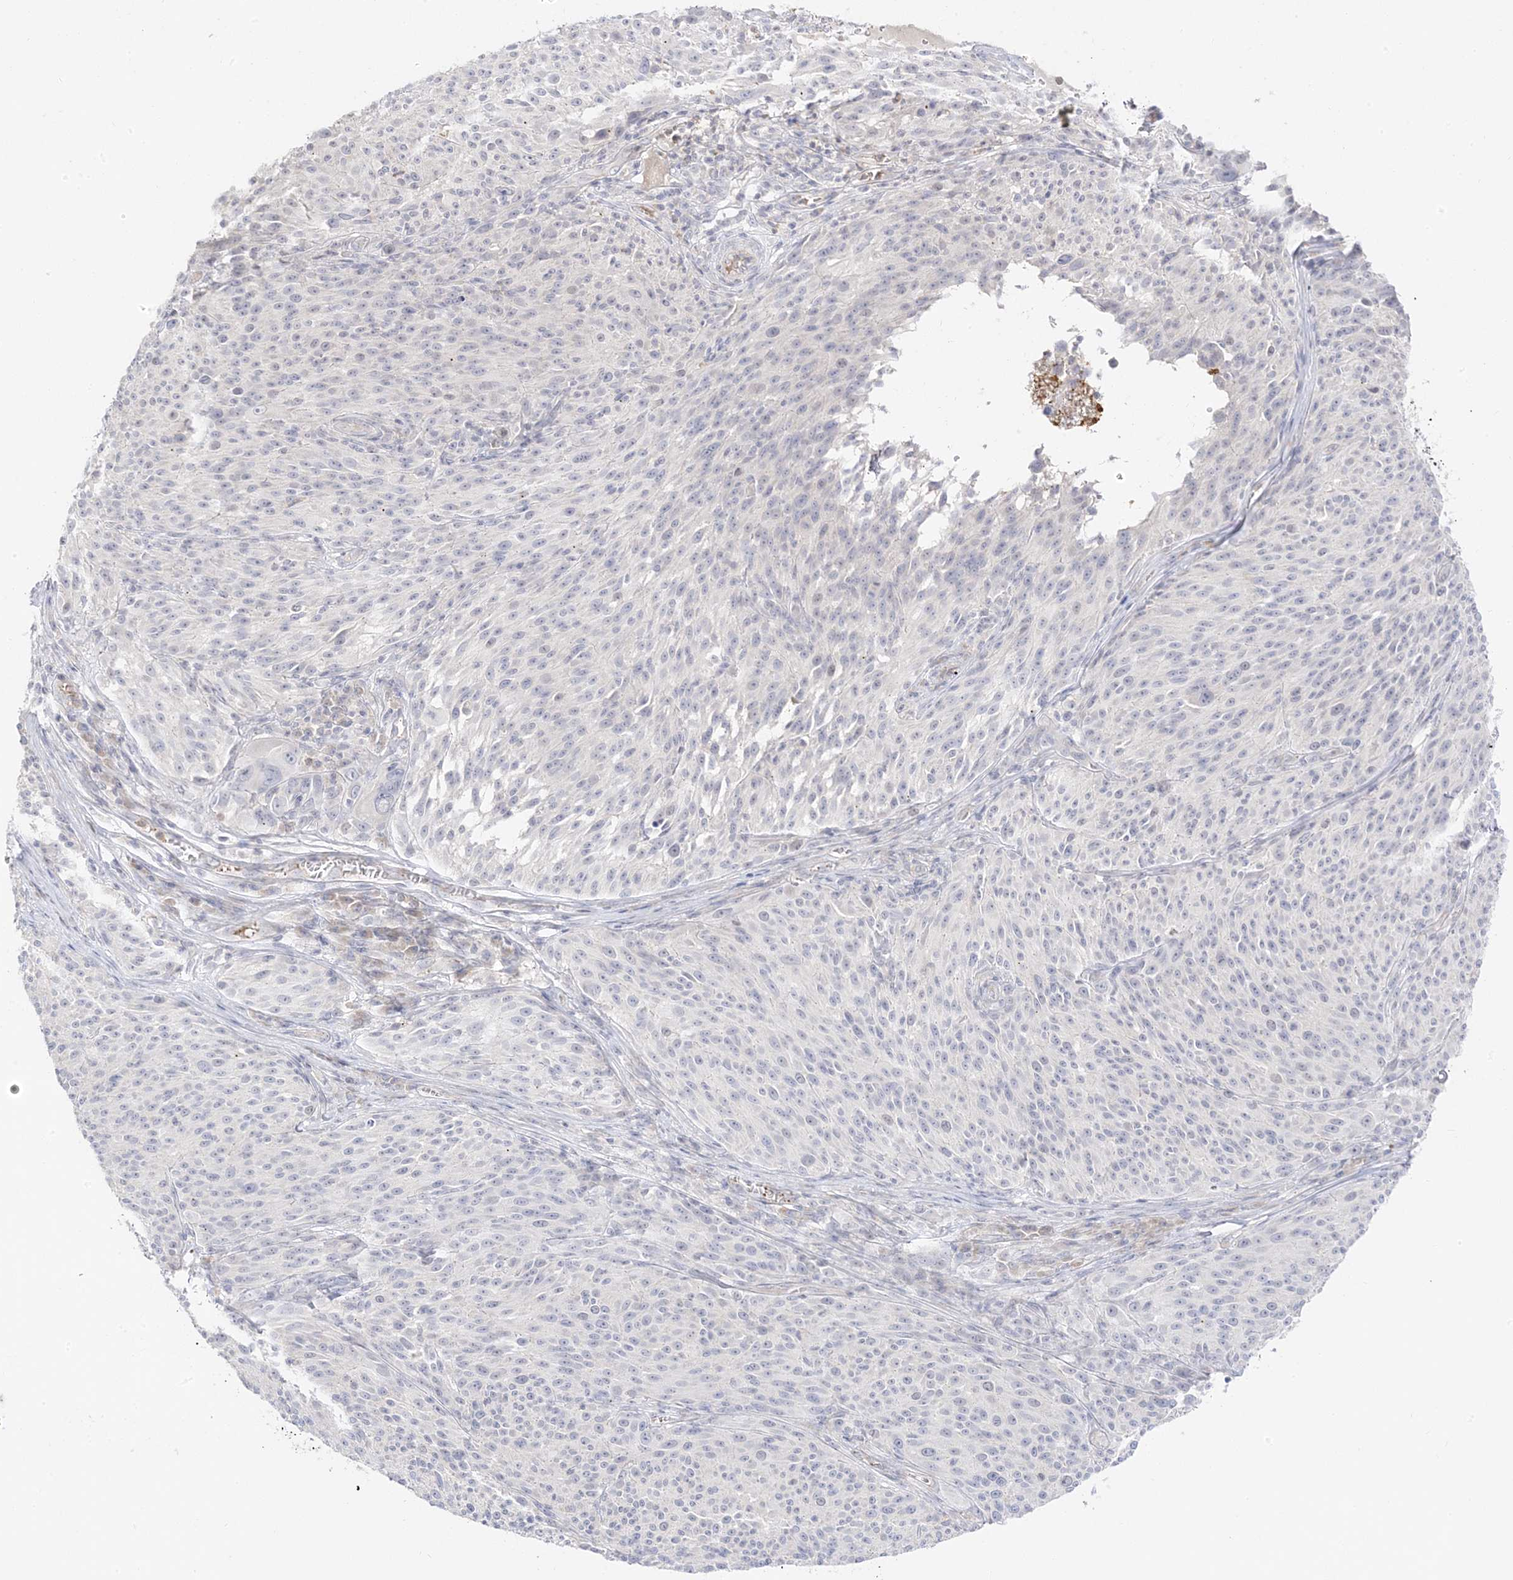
{"staining": {"intensity": "negative", "quantity": "none", "location": "none"}, "tissue": "melanoma", "cell_type": "Tumor cells", "image_type": "cancer", "snomed": [{"axis": "morphology", "description": "Malignant melanoma, NOS"}, {"axis": "topography", "description": "Skin of trunk"}], "caption": "An image of melanoma stained for a protein reveals no brown staining in tumor cells. (Brightfield microscopy of DAB IHC at high magnification).", "gene": "TRANK1", "patient": {"sex": "male", "age": 71}}